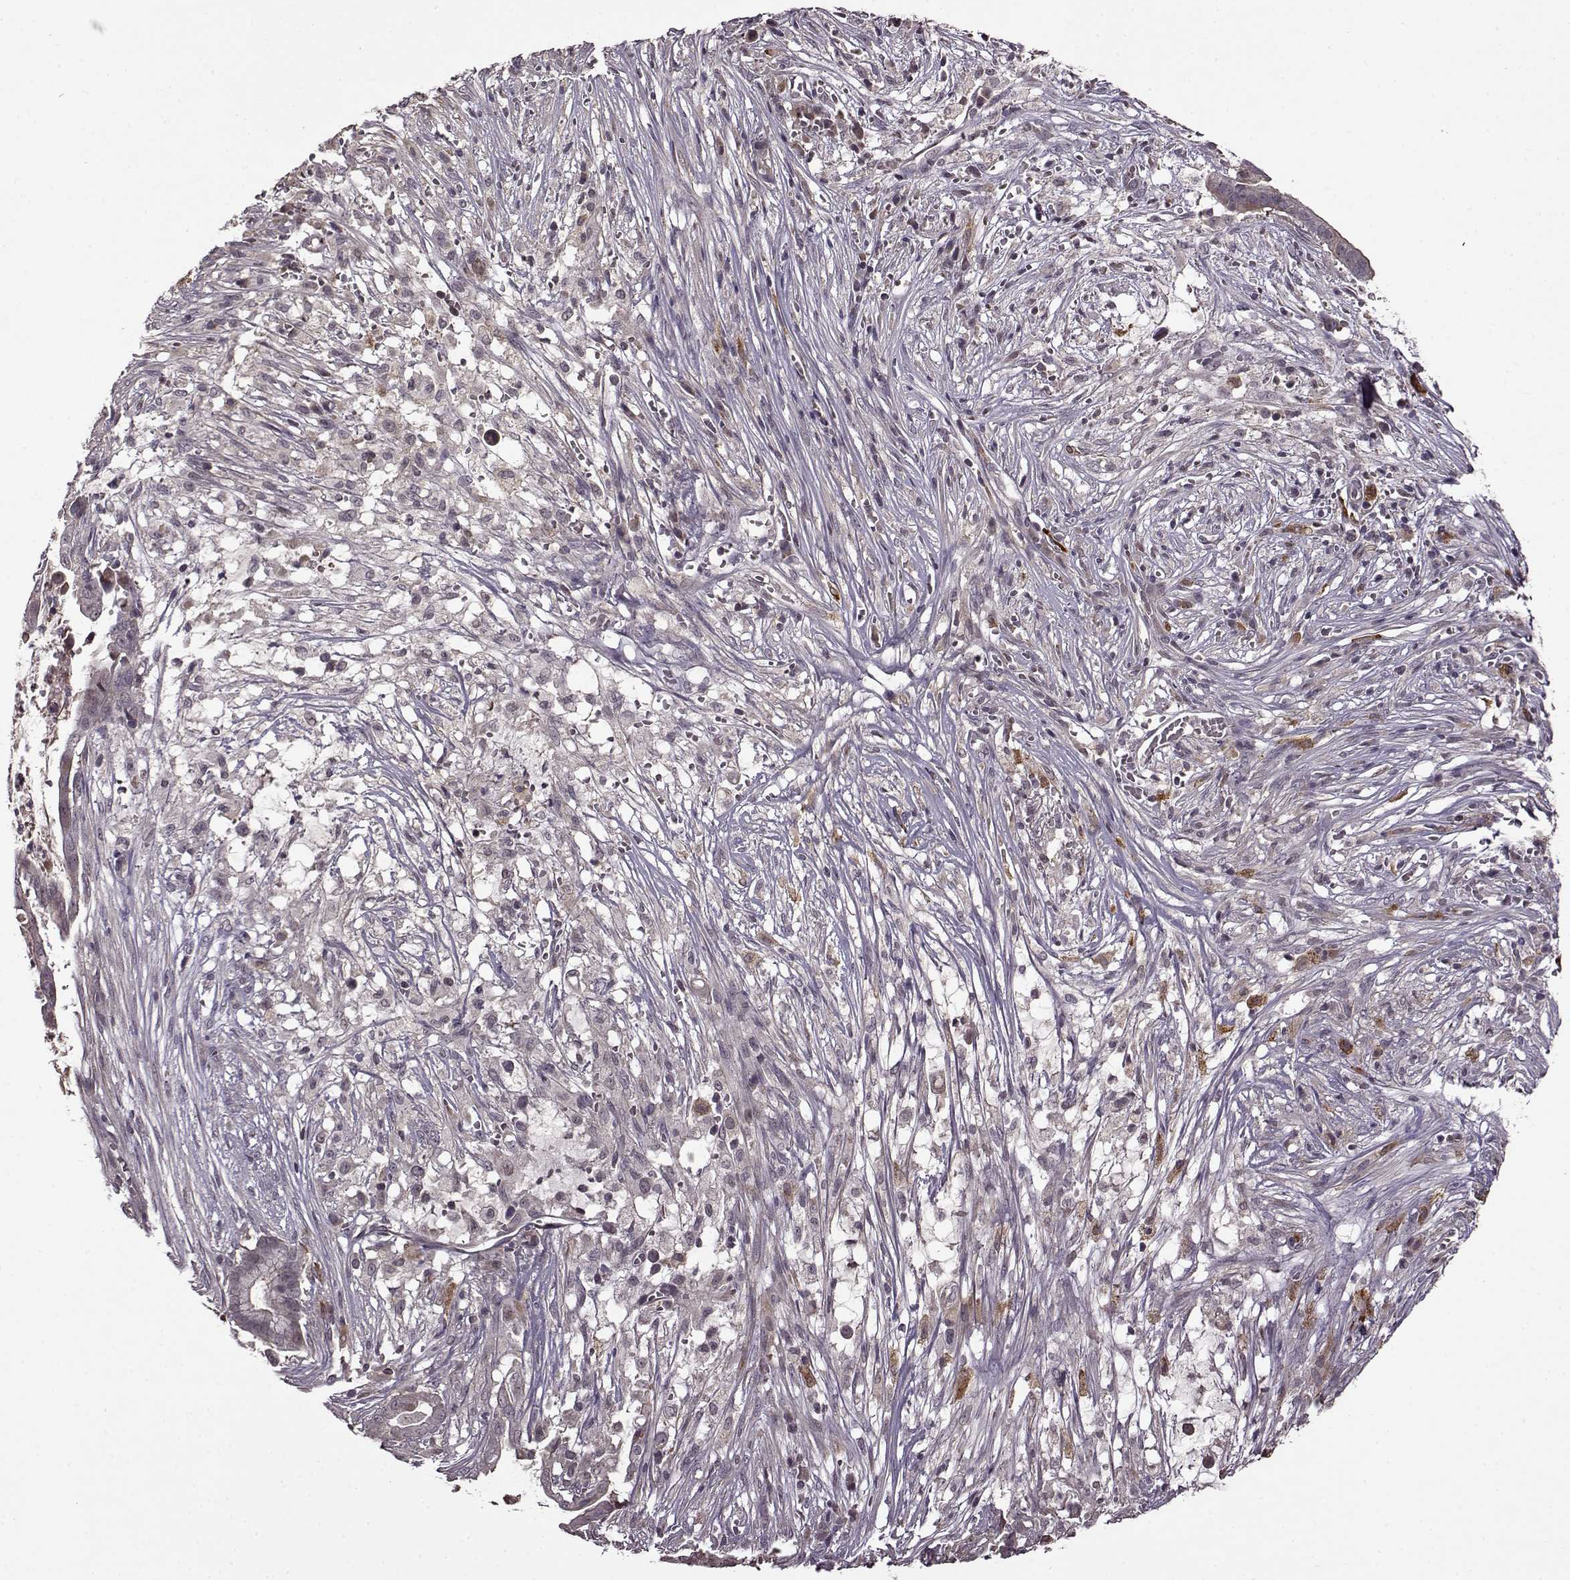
{"staining": {"intensity": "negative", "quantity": "none", "location": "none"}, "tissue": "pancreatic cancer", "cell_type": "Tumor cells", "image_type": "cancer", "snomed": [{"axis": "morphology", "description": "Adenocarcinoma, NOS"}, {"axis": "topography", "description": "Pancreas"}], "caption": "Immunohistochemistry (IHC) image of neoplastic tissue: pancreatic adenocarcinoma stained with DAB (3,3'-diaminobenzidine) shows no significant protein expression in tumor cells.", "gene": "MAIP1", "patient": {"sex": "male", "age": 61}}